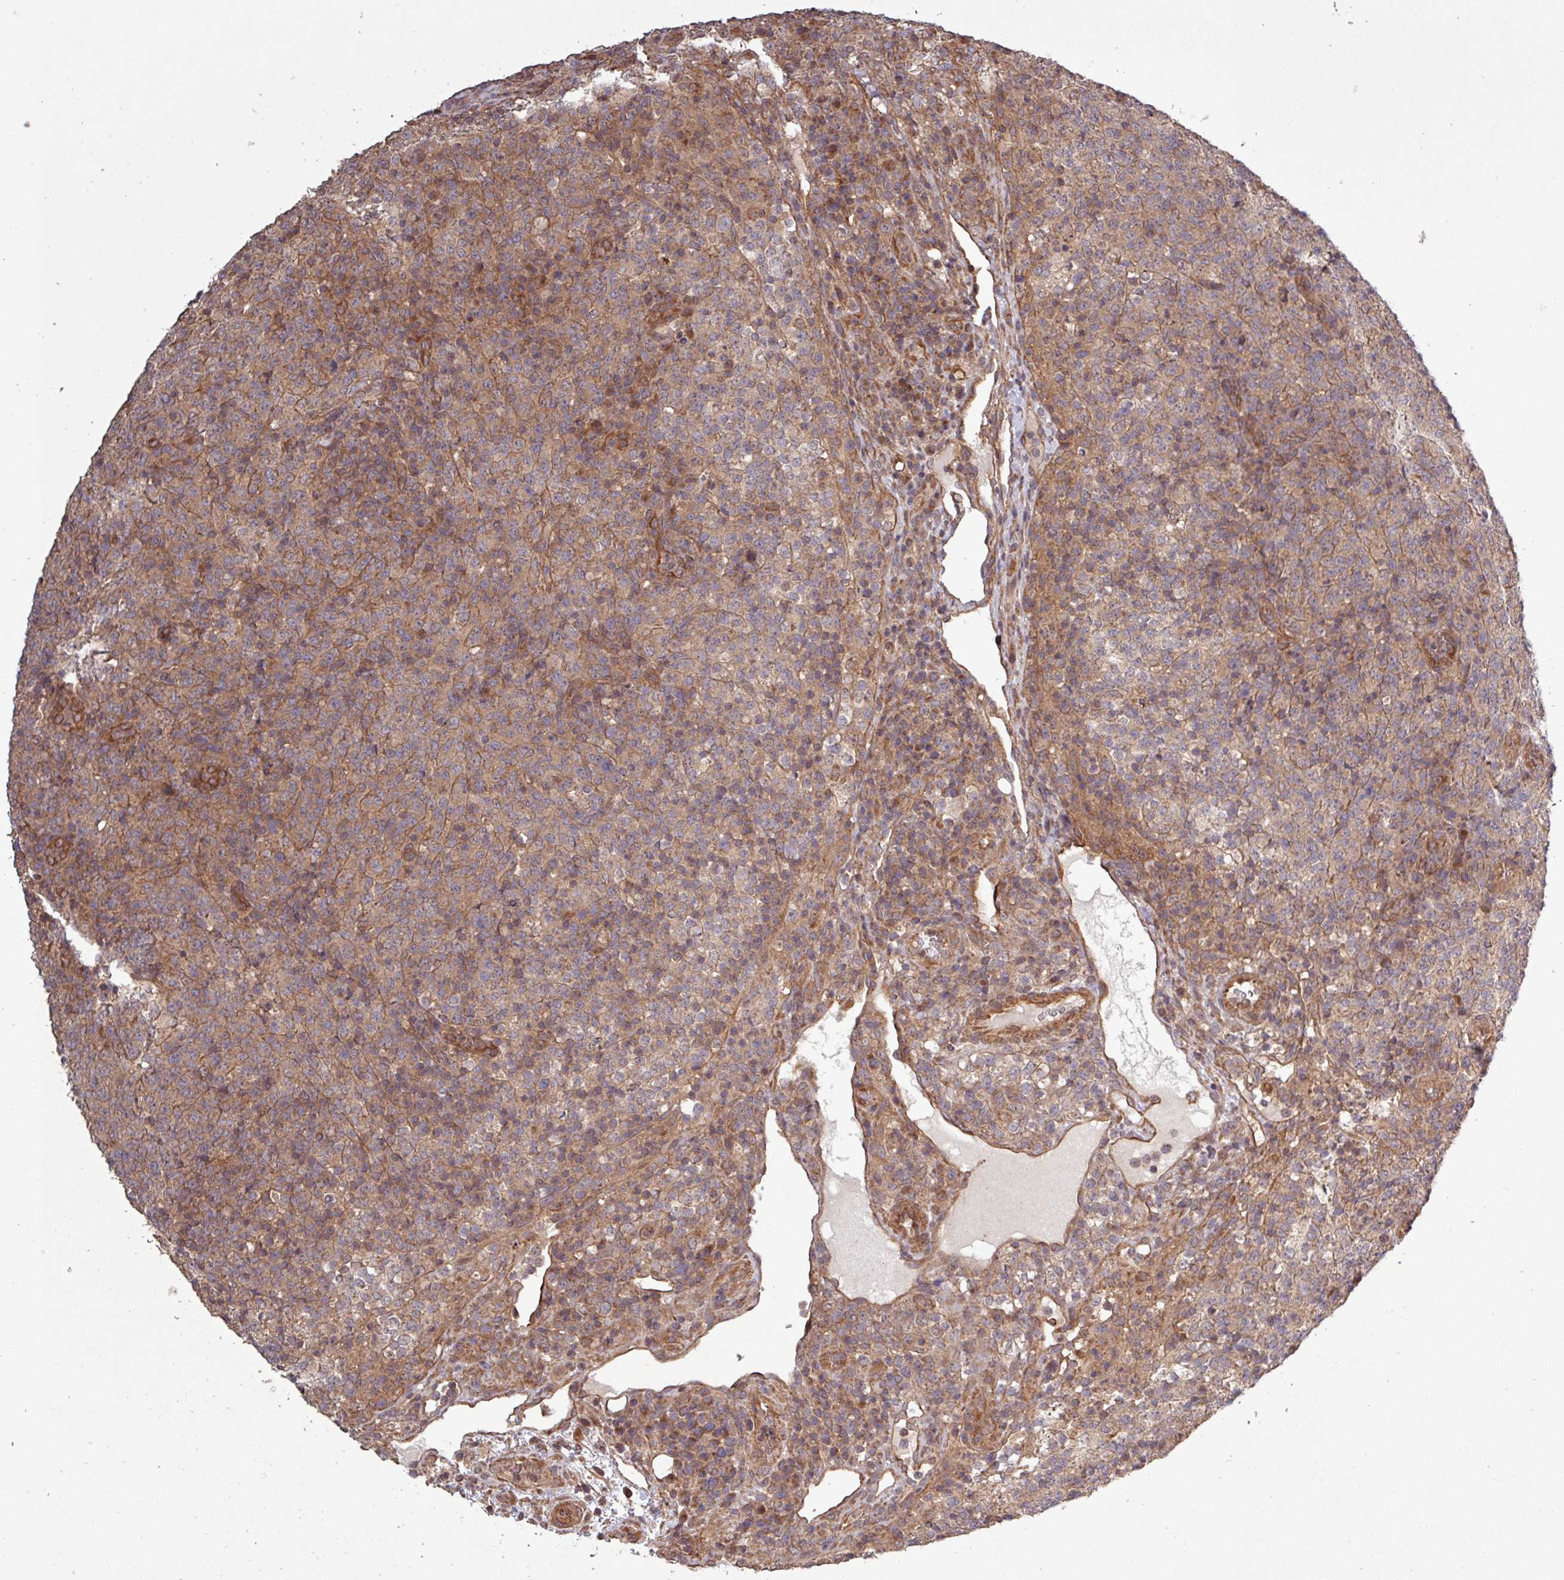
{"staining": {"intensity": "weak", "quantity": "<25%", "location": "cytoplasmic/membranous"}, "tissue": "lymphoma", "cell_type": "Tumor cells", "image_type": "cancer", "snomed": [{"axis": "morphology", "description": "Malignant lymphoma, non-Hodgkin's type, High grade"}, {"axis": "topography", "description": "Lymph node"}], "caption": "DAB immunohistochemical staining of lymphoma demonstrates no significant expression in tumor cells. Brightfield microscopy of IHC stained with DAB (brown) and hematoxylin (blue), captured at high magnification.", "gene": "TRABD2A", "patient": {"sex": "male", "age": 54}}